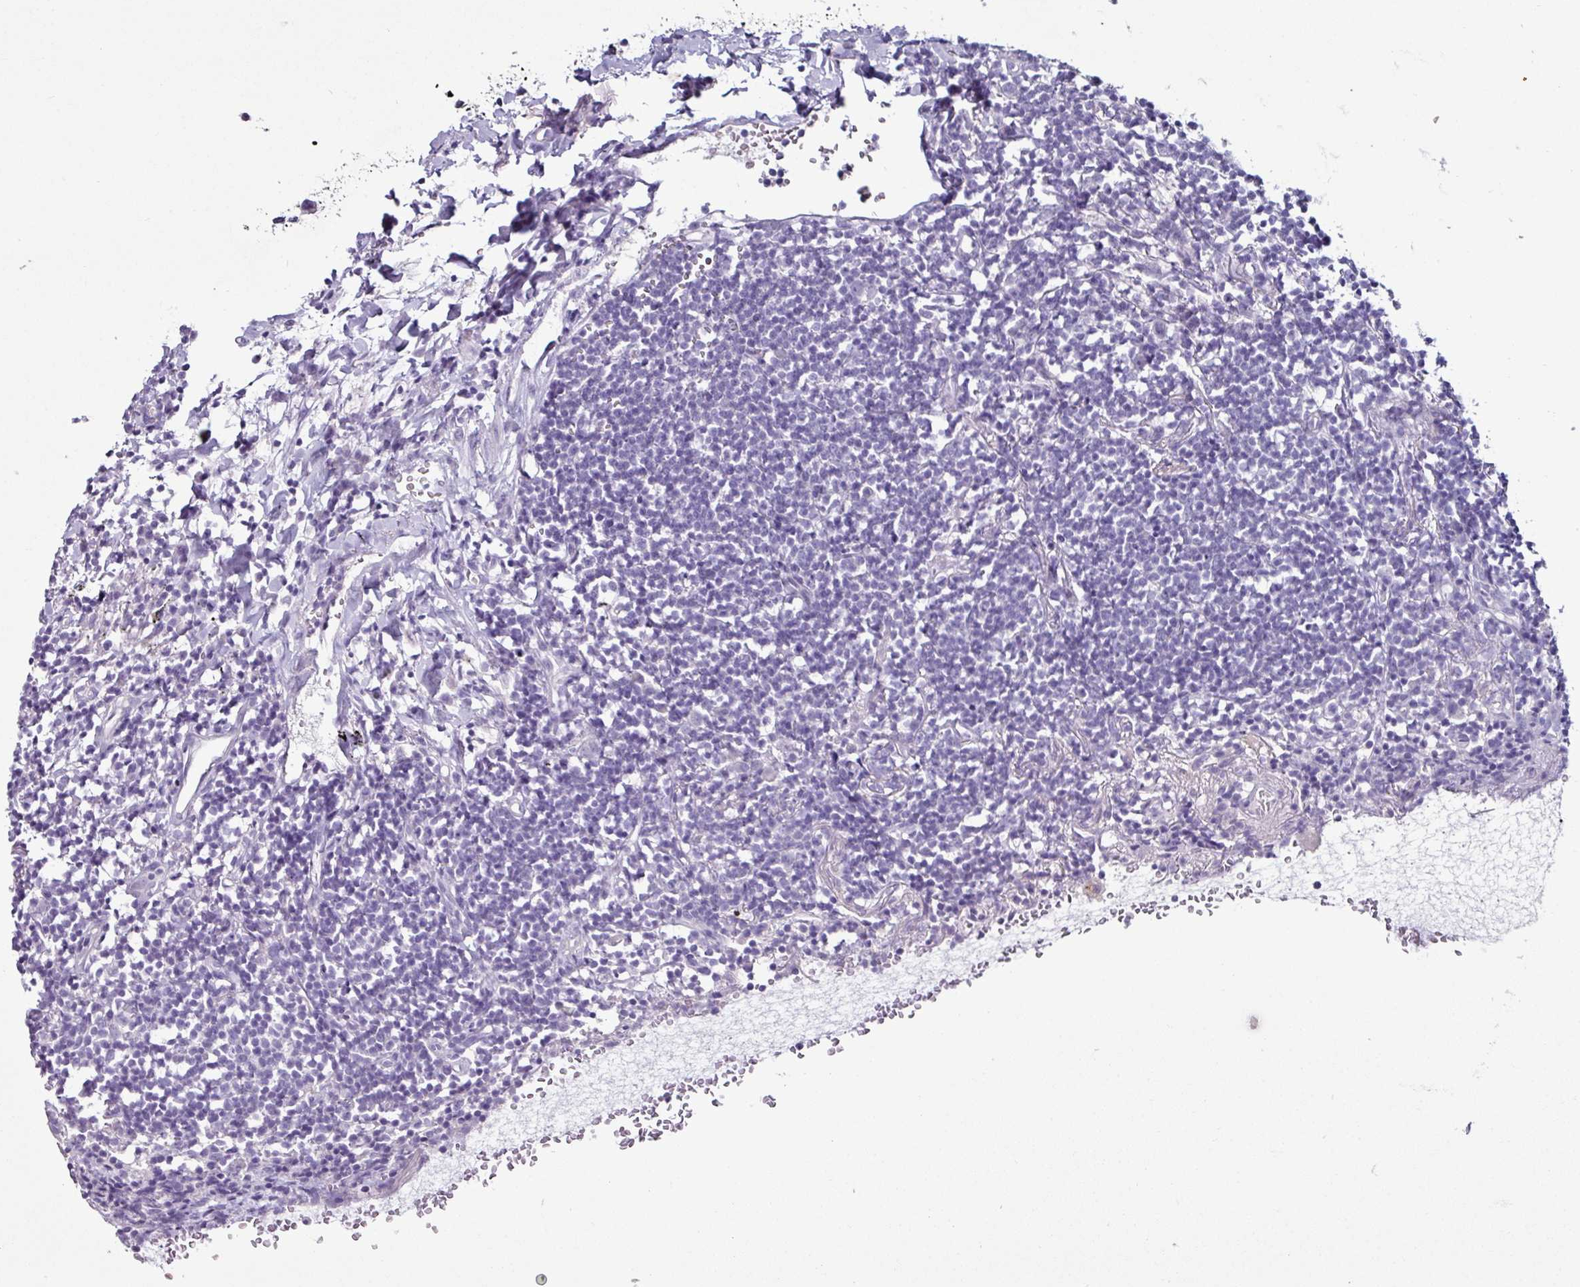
{"staining": {"intensity": "negative", "quantity": "none", "location": "none"}, "tissue": "lymphoma", "cell_type": "Tumor cells", "image_type": "cancer", "snomed": [{"axis": "morphology", "description": "Malignant lymphoma, non-Hodgkin's type, Low grade"}, {"axis": "topography", "description": "Lung"}], "caption": "The image reveals no significant positivity in tumor cells of lymphoma. Brightfield microscopy of immunohistochemistry (IHC) stained with DAB (brown) and hematoxylin (blue), captured at high magnification.", "gene": "GLP2R", "patient": {"sex": "female", "age": 71}}